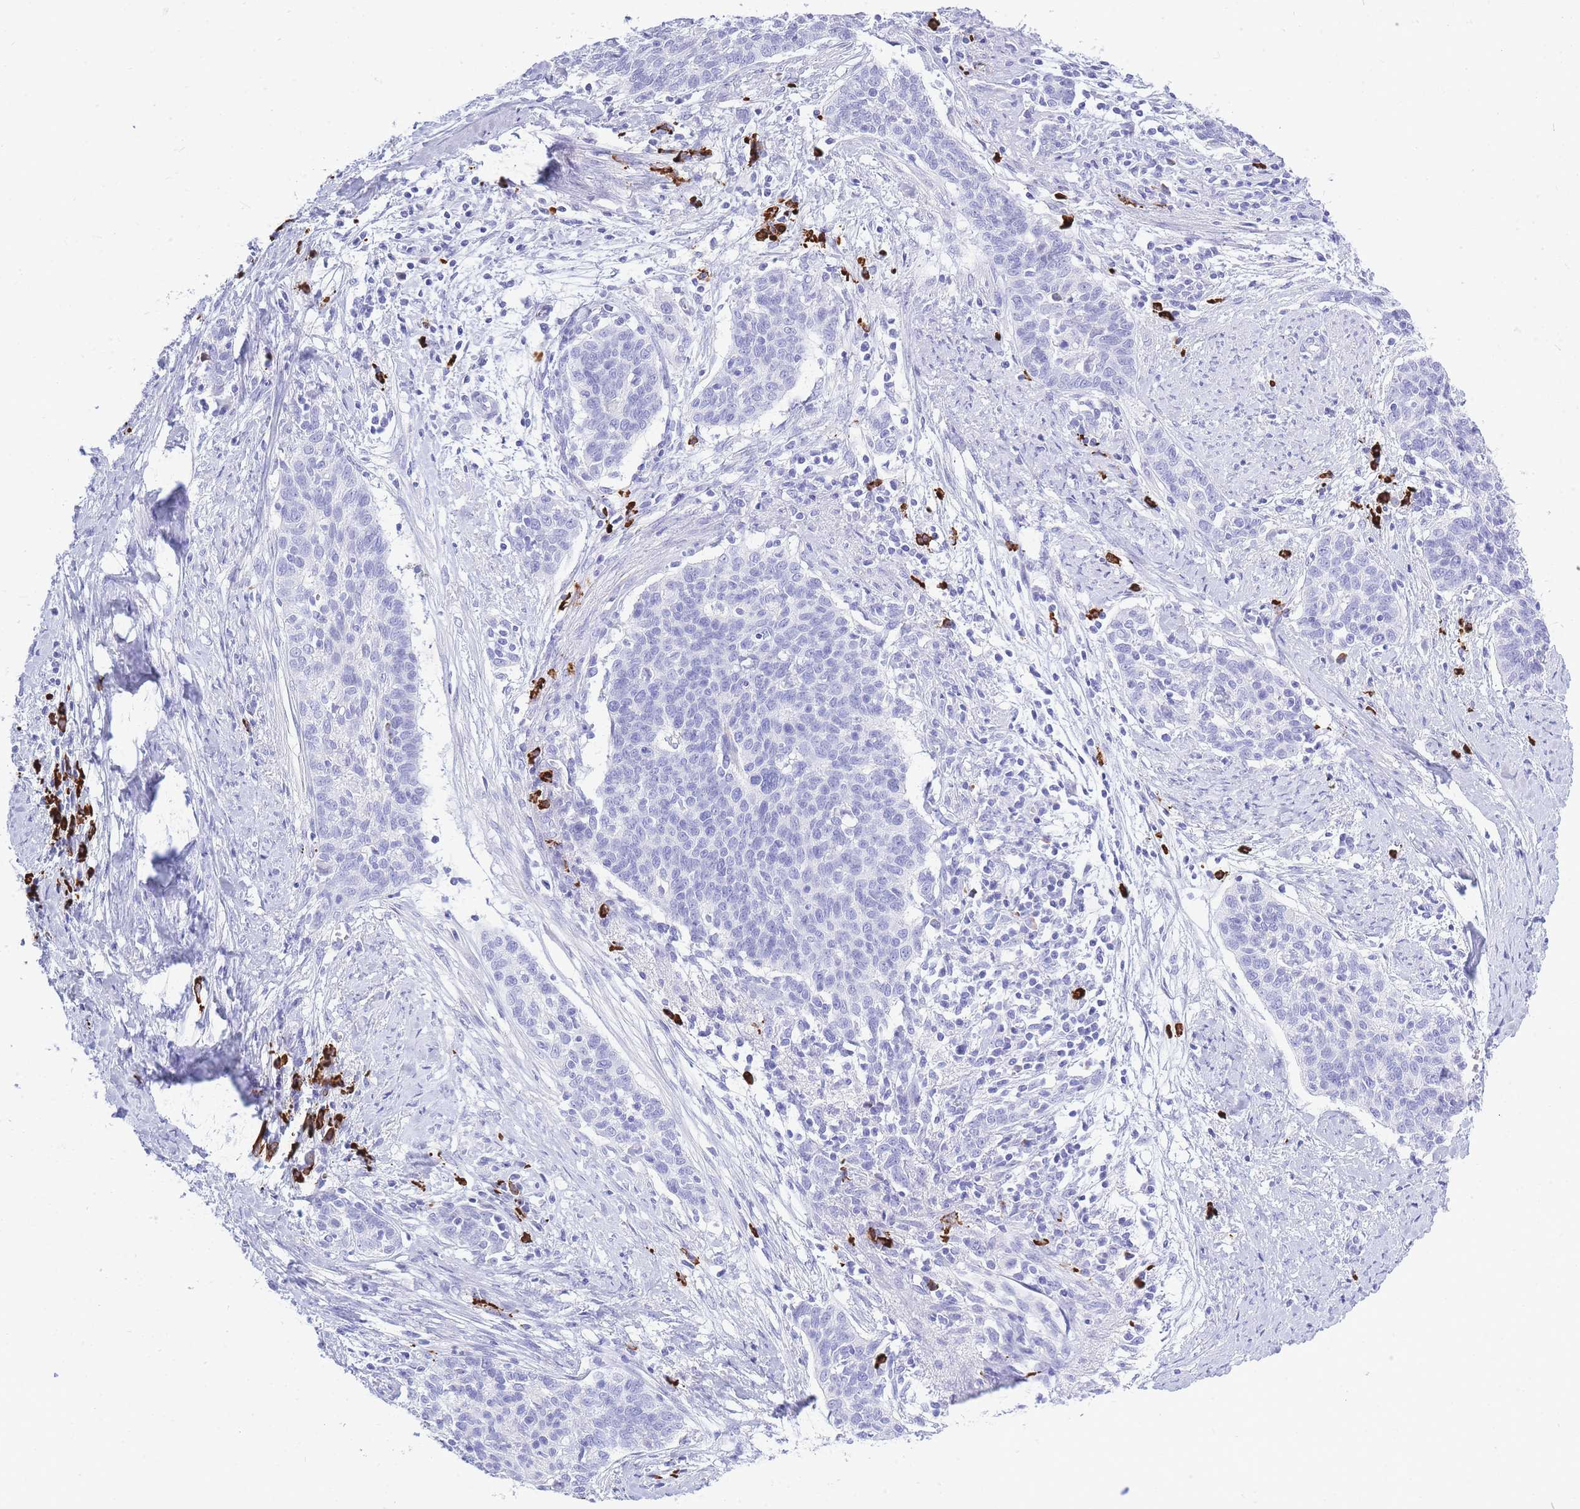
{"staining": {"intensity": "negative", "quantity": "none", "location": "none"}, "tissue": "cervical cancer", "cell_type": "Tumor cells", "image_type": "cancer", "snomed": [{"axis": "morphology", "description": "Squamous cell carcinoma, NOS"}, {"axis": "topography", "description": "Cervix"}], "caption": "Immunohistochemistry micrograph of neoplastic tissue: human cervical squamous cell carcinoma stained with DAB reveals no significant protein staining in tumor cells. (Brightfield microscopy of DAB (3,3'-diaminobenzidine) IHC at high magnification).", "gene": "ZFP62", "patient": {"sex": "female", "age": 39}}